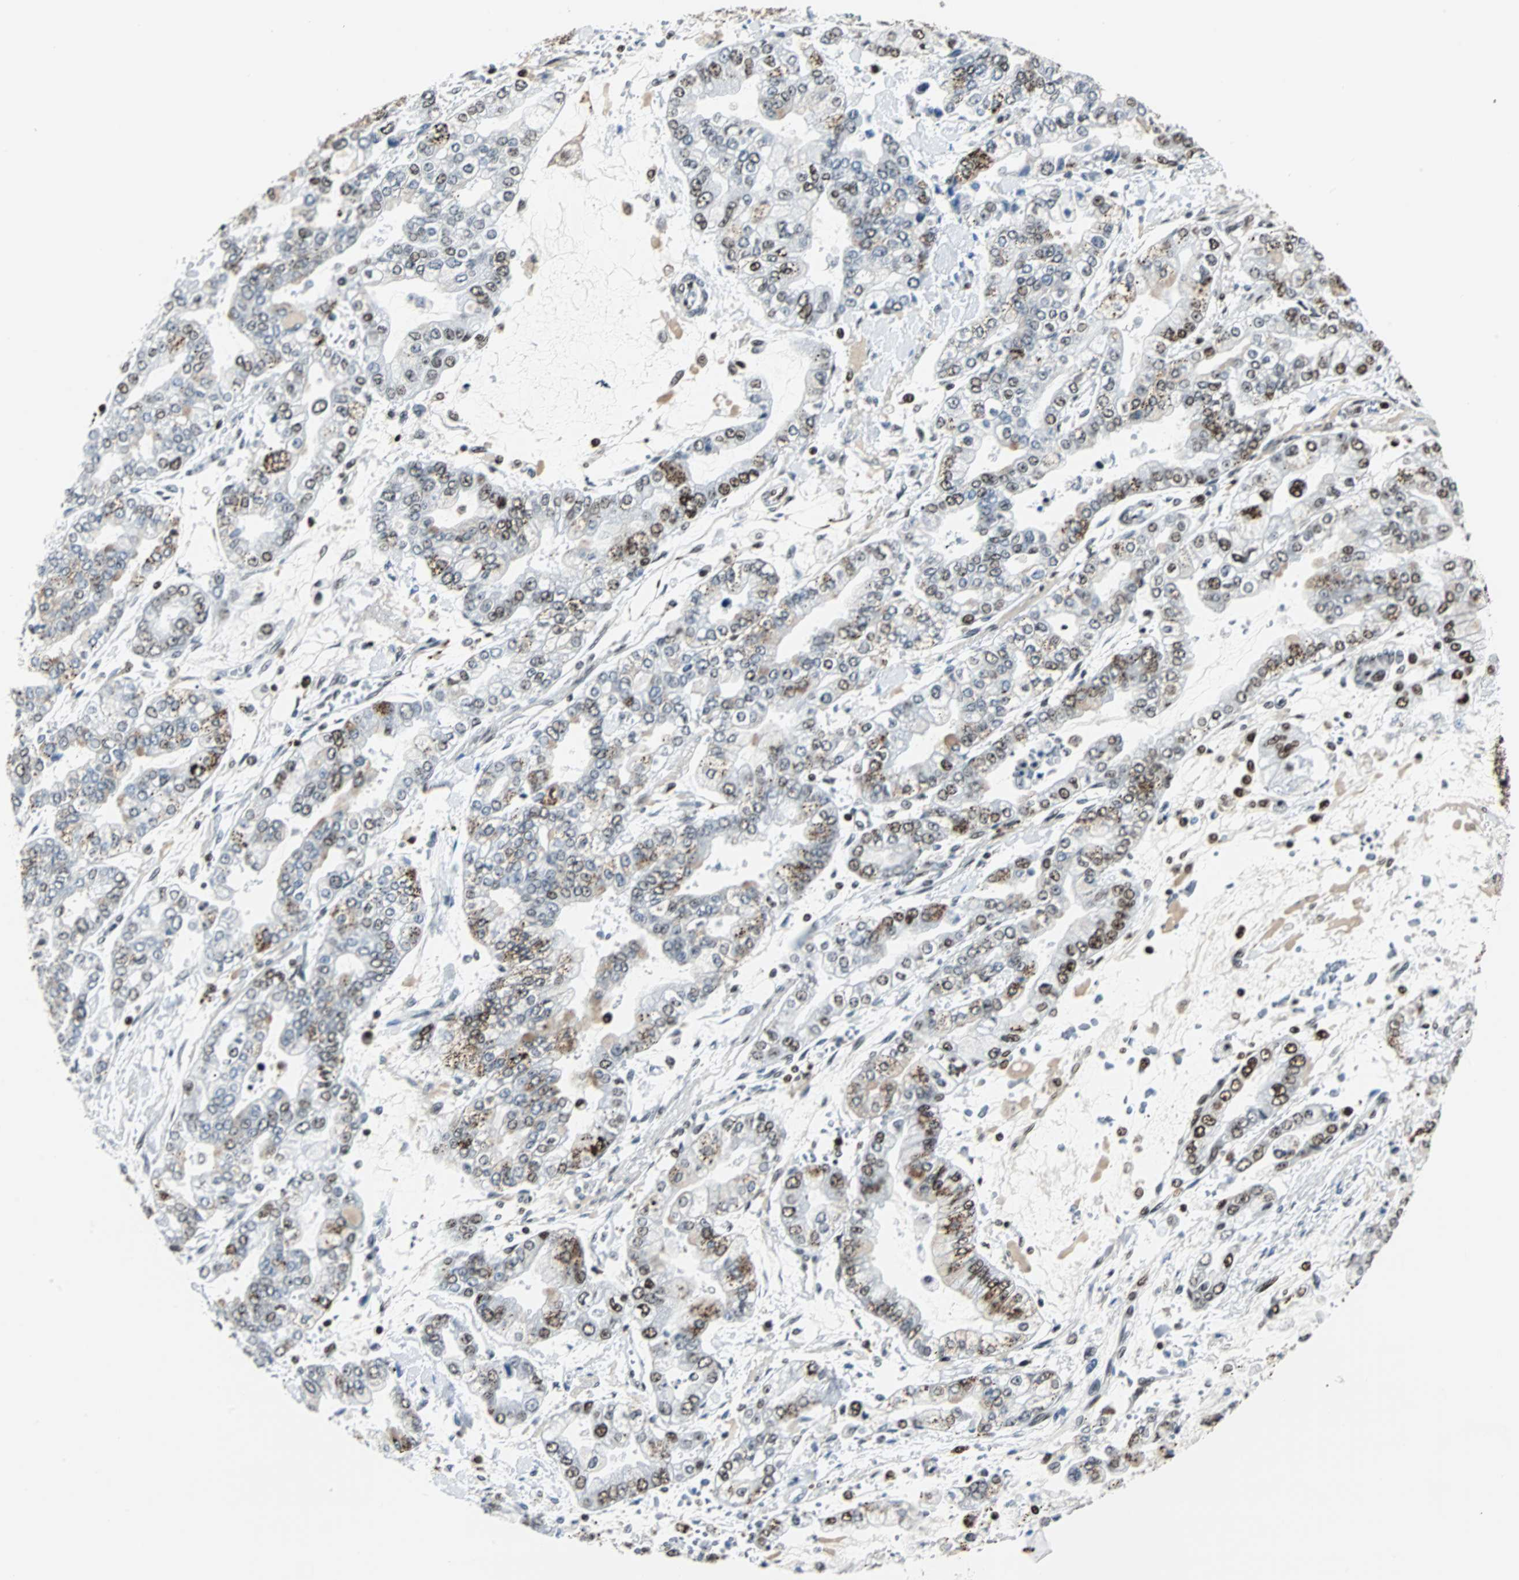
{"staining": {"intensity": "moderate", "quantity": "<25%", "location": "nuclear"}, "tissue": "stomach cancer", "cell_type": "Tumor cells", "image_type": "cancer", "snomed": [{"axis": "morphology", "description": "Normal tissue, NOS"}, {"axis": "morphology", "description": "Adenocarcinoma, NOS"}, {"axis": "topography", "description": "Stomach, upper"}, {"axis": "topography", "description": "Stomach"}], "caption": "High-power microscopy captured an immunohistochemistry histopathology image of stomach adenocarcinoma, revealing moderate nuclear expression in approximately <25% of tumor cells.", "gene": "XRCC4", "patient": {"sex": "male", "age": 76}}